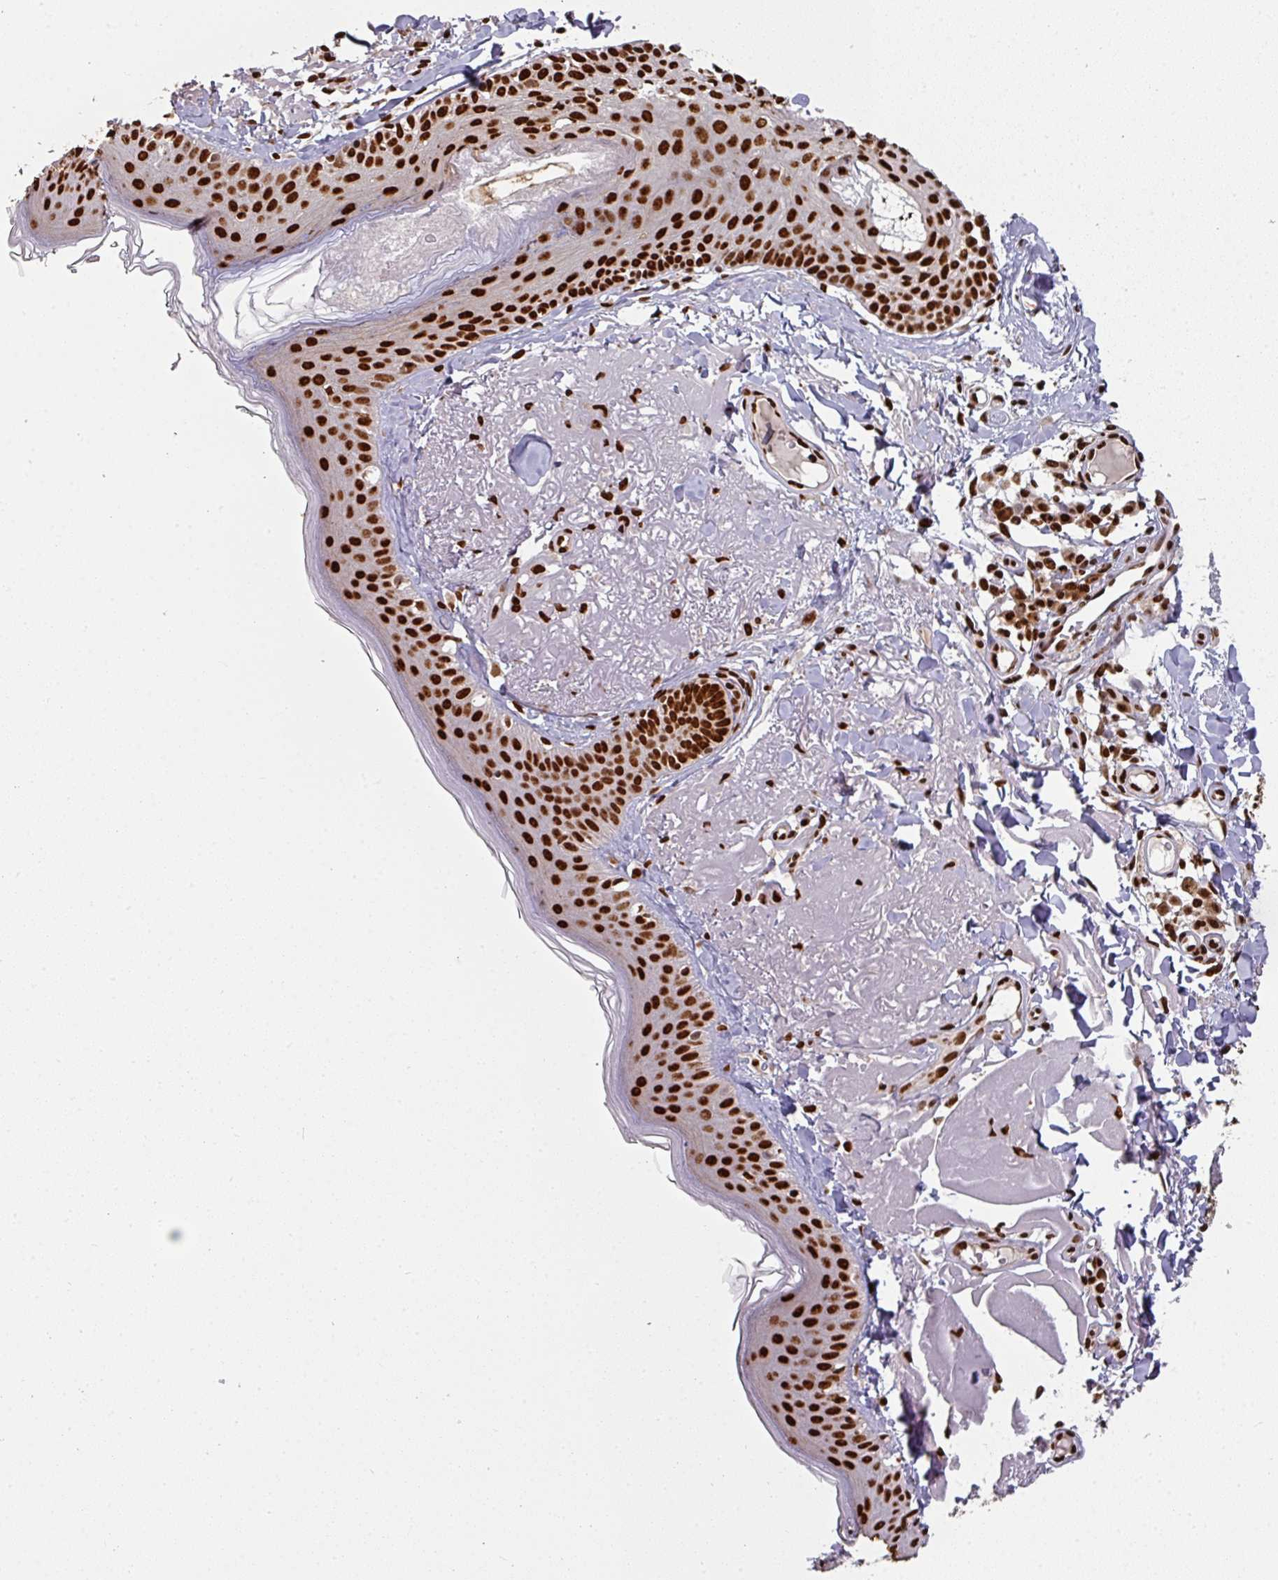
{"staining": {"intensity": "strong", "quantity": ">75%", "location": "nuclear"}, "tissue": "skin", "cell_type": "Fibroblasts", "image_type": "normal", "snomed": [{"axis": "morphology", "description": "Normal tissue, NOS"}, {"axis": "morphology", "description": "Malignant melanoma, NOS"}, {"axis": "topography", "description": "Skin"}], "caption": "A brown stain highlights strong nuclear expression of a protein in fibroblasts of benign skin. Nuclei are stained in blue.", "gene": "SIK3", "patient": {"sex": "male", "age": 80}}